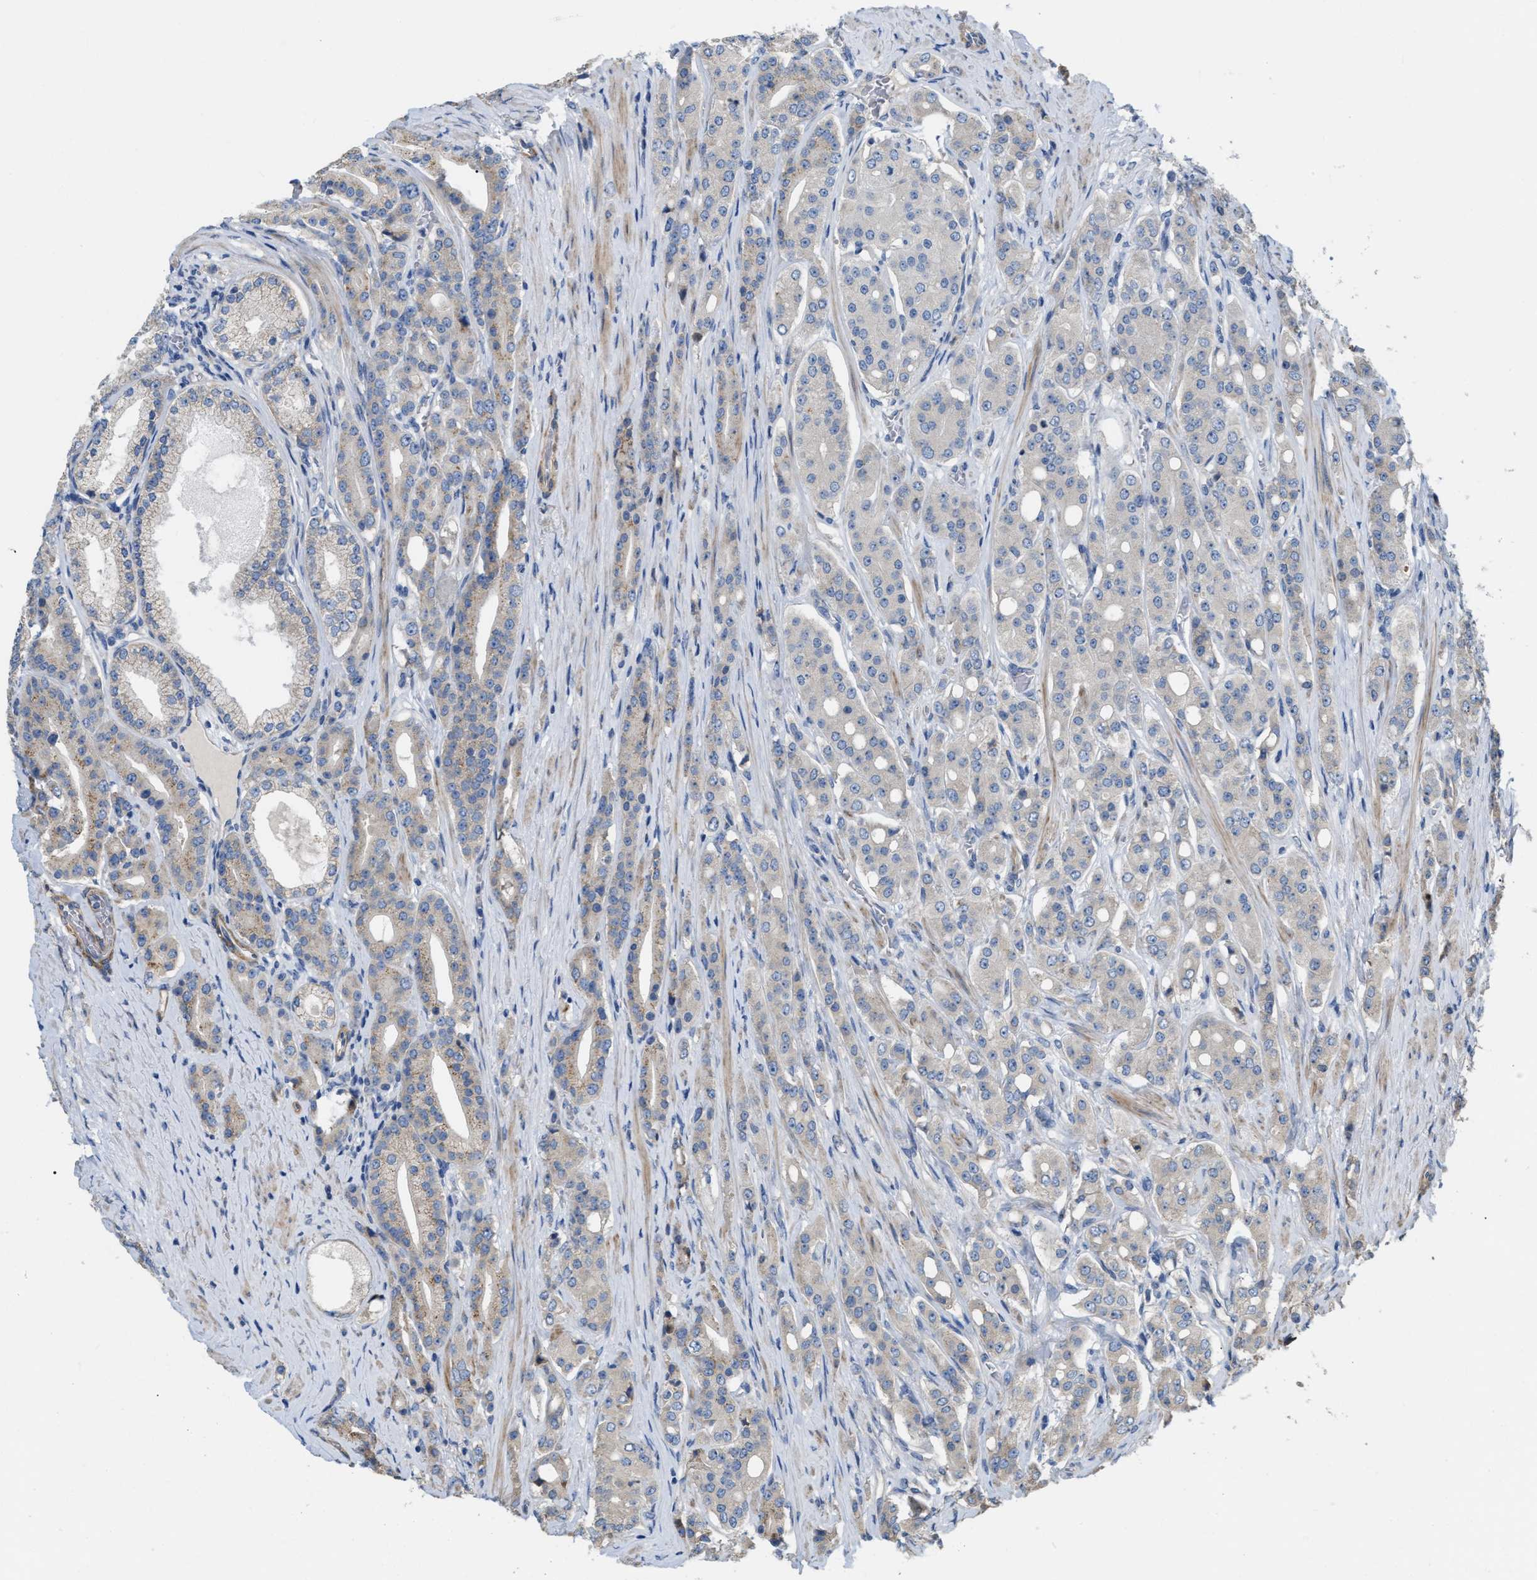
{"staining": {"intensity": "weak", "quantity": "<25%", "location": "cytoplasmic/membranous"}, "tissue": "prostate cancer", "cell_type": "Tumor cells", "image_type": "cancer", "snomed": [{"axis": "morphology", "description": "Adenocarcinoma, High grade"}, {"axis": "topography", "description": "Prostate"}], "caption": "Prostate cancer stained for a protein using immunohistochemistry (IHC) reveals no positivity tumor cells.", "gene": "DHX58", "patient": {"sex": "male", "age": 71}}